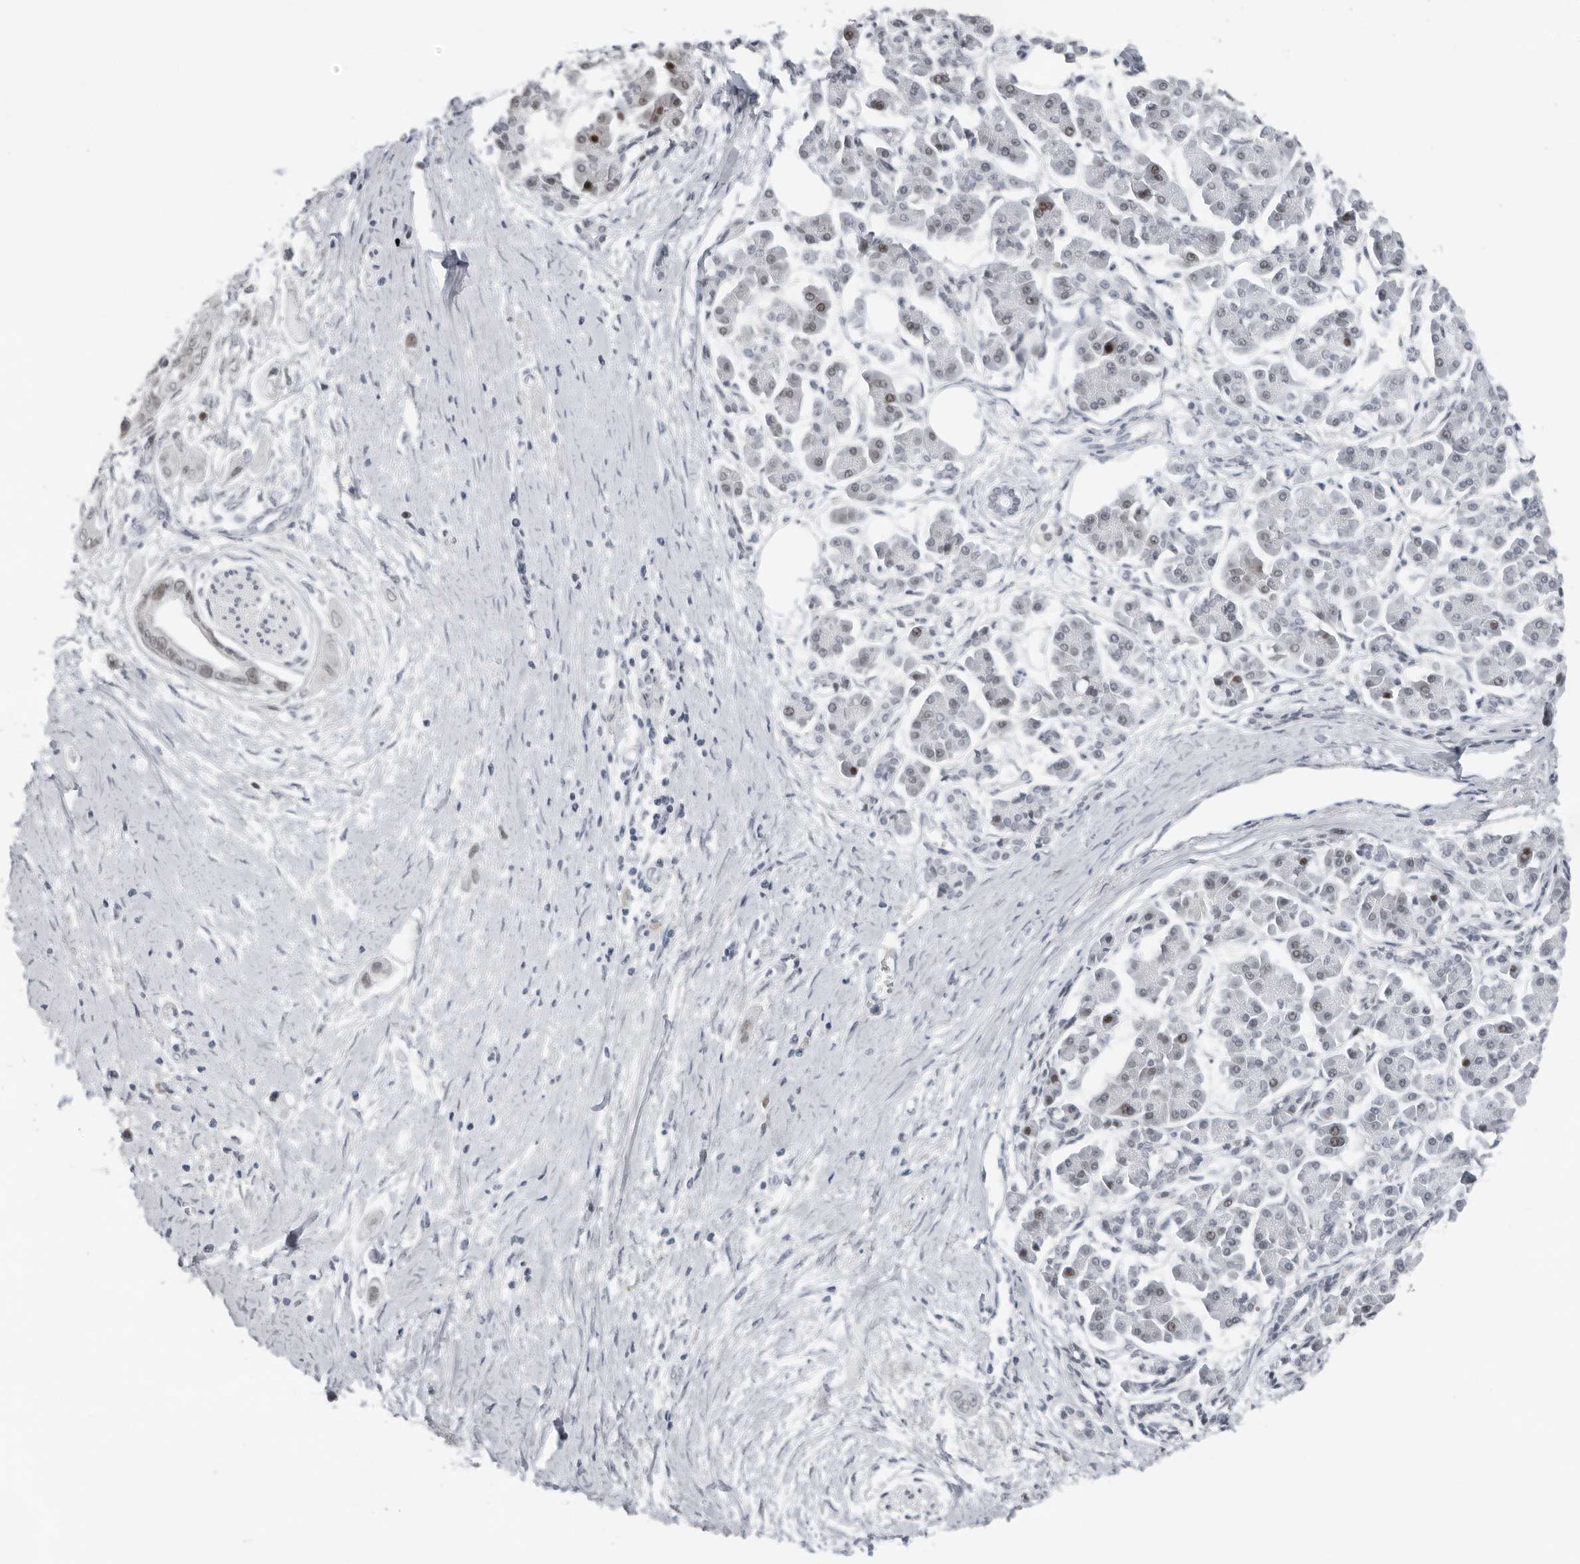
{"staining": {"intensity": "weak", "quantity": "<25%", "location": "nuclear"}, "tissue": "pancreatic cancer", "cell_type": "Tumor cells", "image_type": "cancer", "snomed": [{"axis": "morphology", "description": "Adenocarcinoma, NOS"}, {"axis": "topography", "description": "Pancreas"}], "caption": "This is an immunohistochemistry photomicrograph of adenocarcinoma (pancreatic). There is no positivity in tumor cells.", "gene": "PPP1R42", "patient": {"sex": "male", "age": 59}}